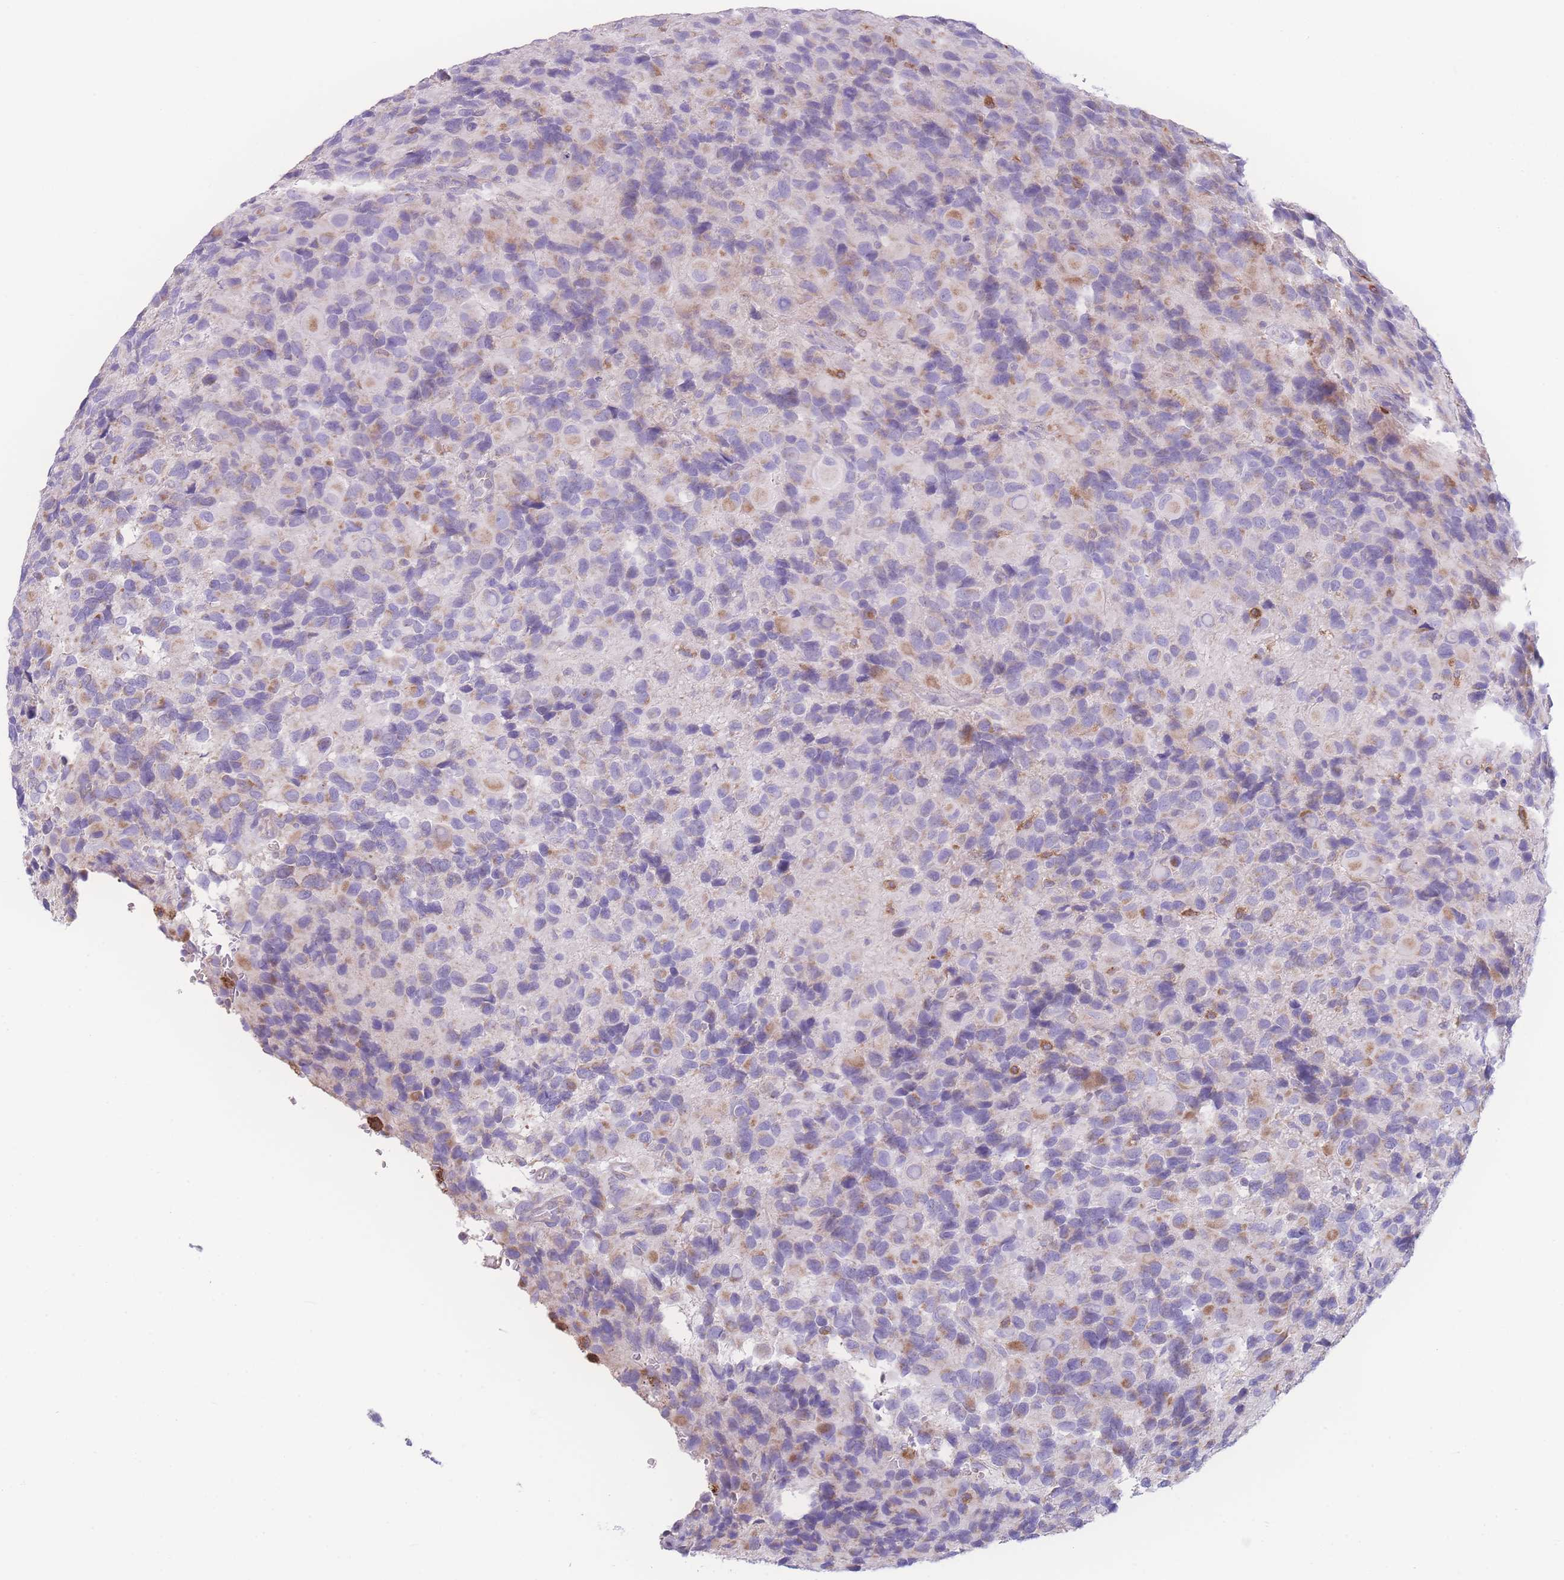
{"staining": {"intensity": "weak", "quantity": "<25%", "location": "cytoplasmic/membranous"}, "tissue": "glioma", "cell_type": "Tumor cells", "image_type": "cancer", "snomed": [{"axis": "morphology", "description": "Glioma, malignant, High grade"}, {"axis": "topography", "description": "Brain"}], "caption": "Human glioma stained for a protein using immunohistochemistry reveals no positivity in tumor cells.", "gene": "NBEAL1", "patient": {"sex": "male", "age": 77}}